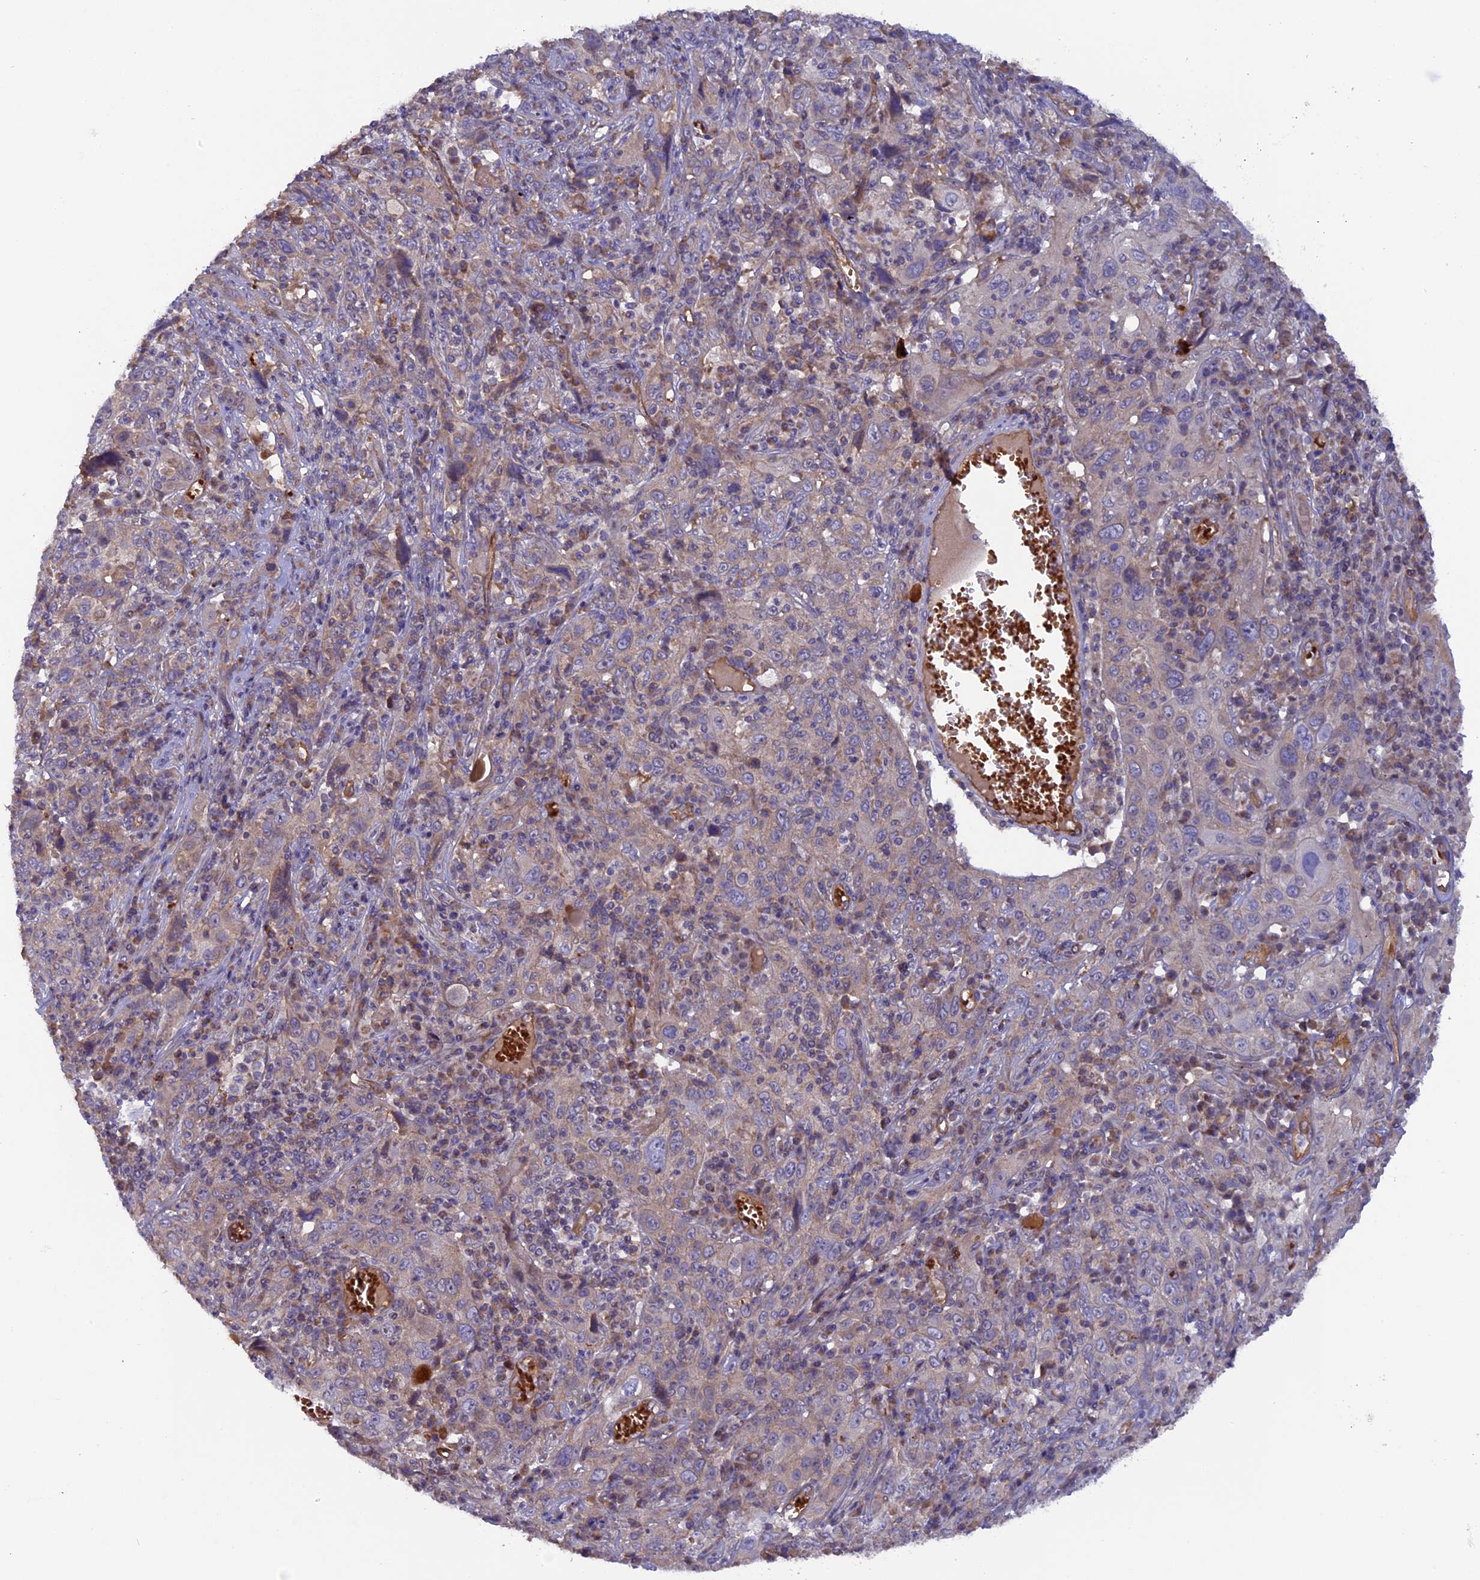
{"staining": {"intensity": "weak", "quantity": "25%-75%", "location": "cytoplasmic/membranous"}, "tissue": "cervical cancer", "cell_type": "Tumor cells", "image_type": "cancer", "snomed": [{"axis": "morphology", "description": "Squamous cell carcinoma, NOS"}, {"axis": "topography", "description": "Cervix"}], "caption": "Squamous cell carcinoma (cervical) stained for a protein (brown) demonstrates weak cytoplasmic/membranous positive staining in approximately 25%-75% of tumor cells.", "gene": "DUS3L", "patient": {"sex": "female", "age": 46}}